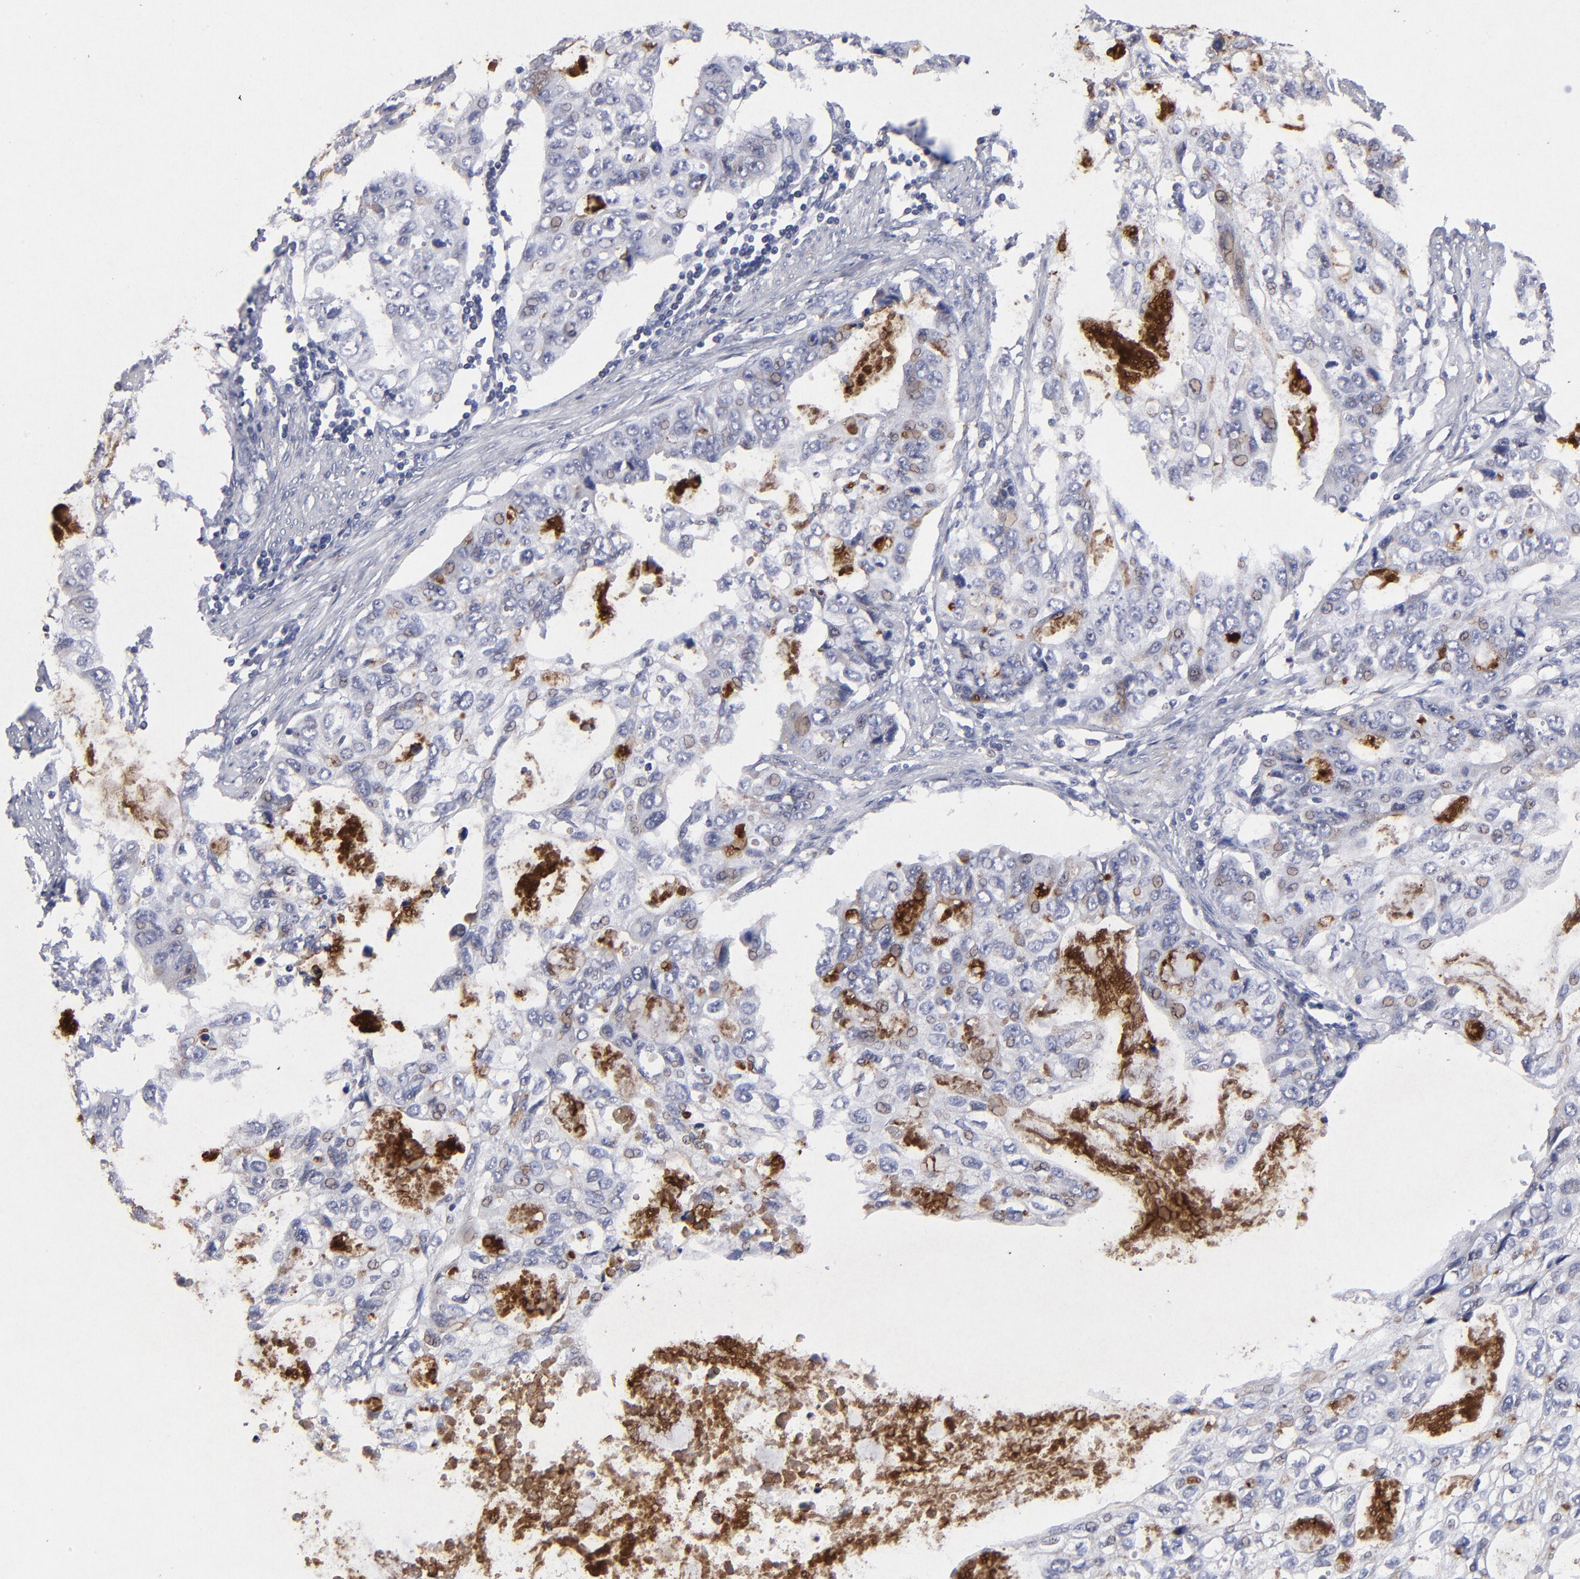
{"staining": {"intensity": "negative", "quantity": "none", "location": "none"}, "tissue": "stomach cancer", "cell_type": "Tumor cells", "image_type": "cancer", "snomed": [{"axis": "morphology", "description": "Adenocarcinoma, NOS"}, {"axis": "topography", "description": "Stomach, upper"}], "caption": "Immunohistochemistry of stomach cancer (adenocarcinoma) demonstrates no expression in tumor cells. (DAB IHC, high magnification).", "gene": "GPM6B", "patient": {"sex": "female", "age": 52}}